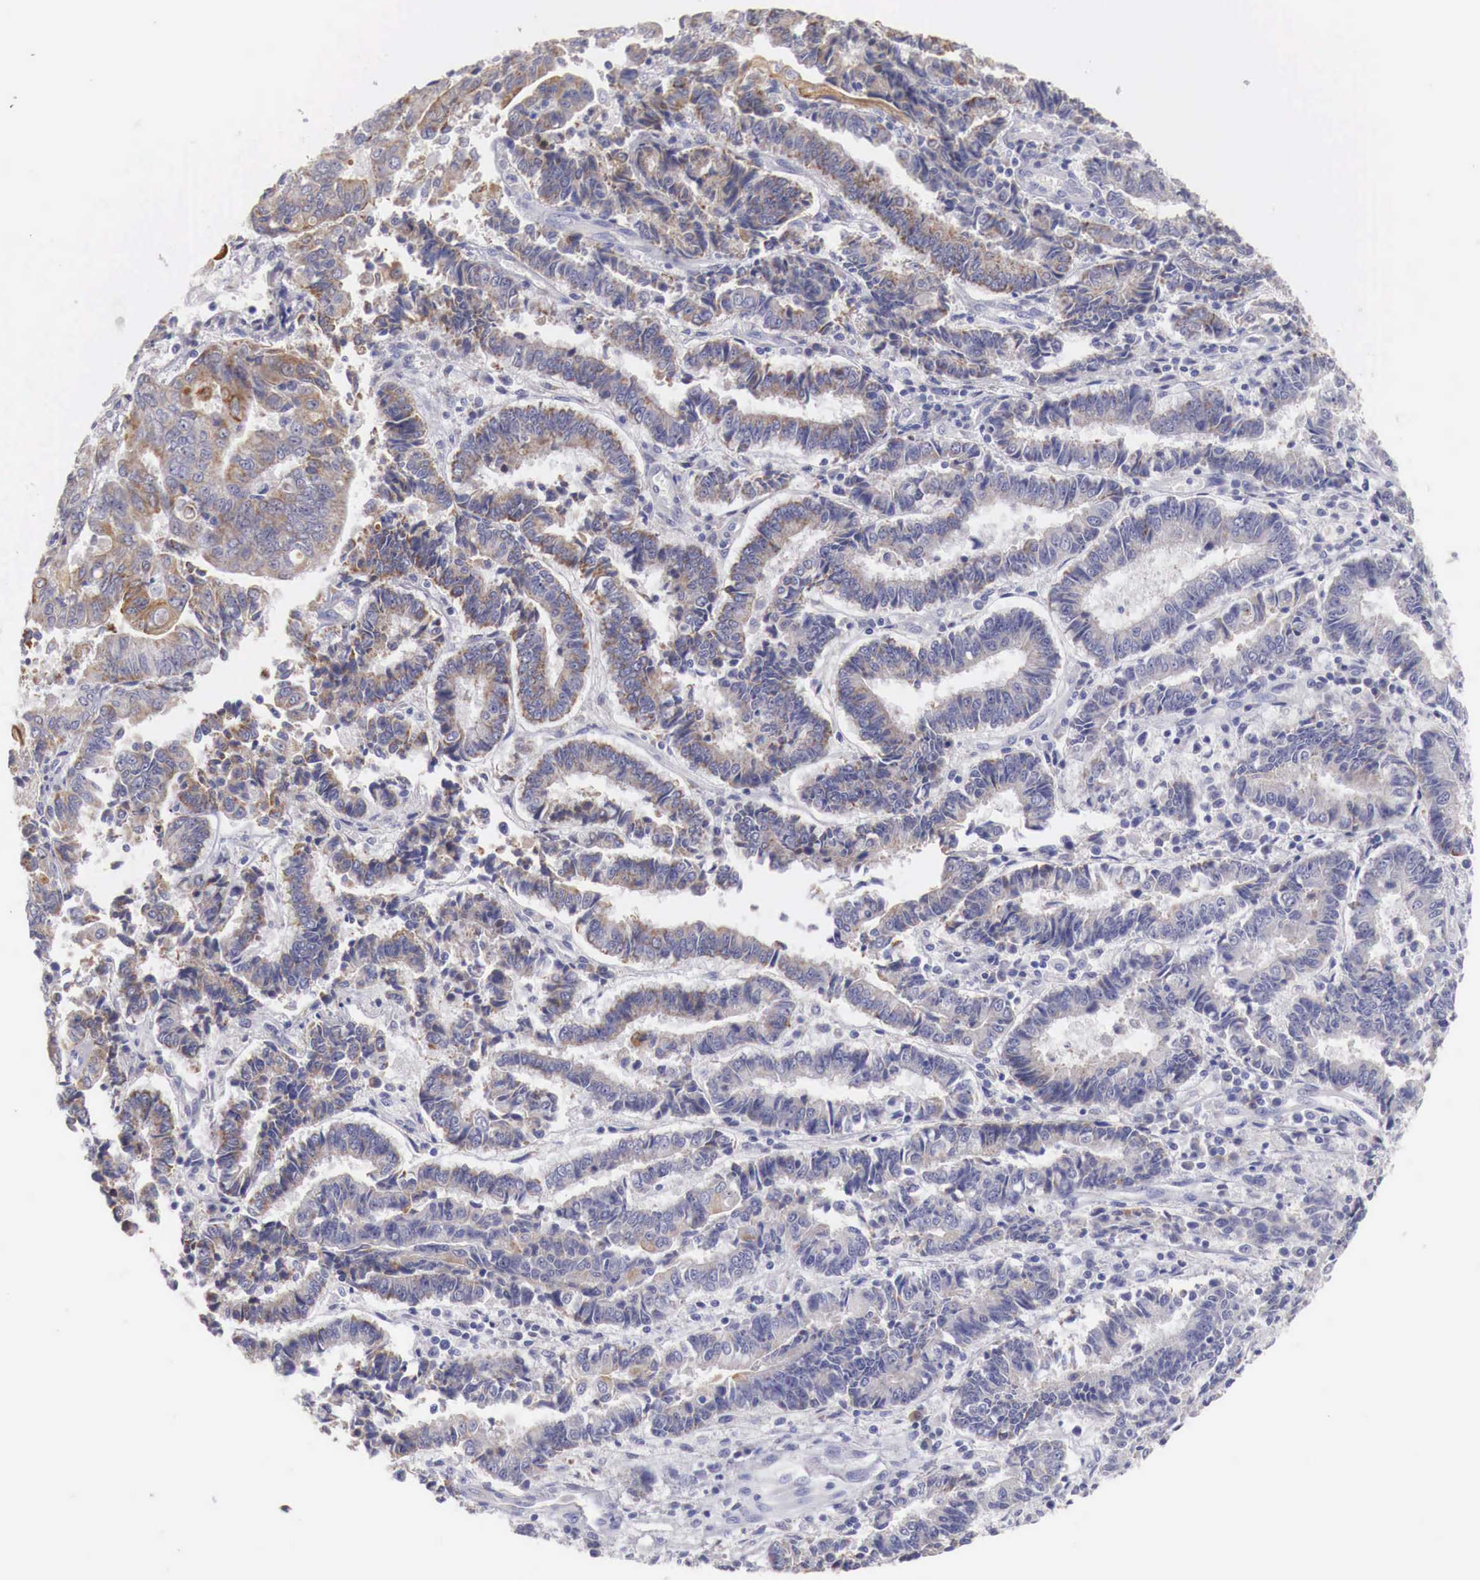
{"staining": {"intensity": "moderate", "quantity": "25%-75%", "location": "cytoplasmic/membranous"}, "tissue": "endometrial cancer", "cell_type": "Tumor cells", "image_type": "cancer", "snomed": [{"axis": "morphology", "description": "Adenocarcinoma, NOS"}, {"axis": "topography", "description": "Endometrium"}], "caption": "Human adenocarcinoma (endometrial) stained with a brown dye shows moderate cytoplasmic/membranous positive expression in about 25%-75% of tumor cells.", "gene": "NREP", "patient": {"sex": "female", "age": 75}}